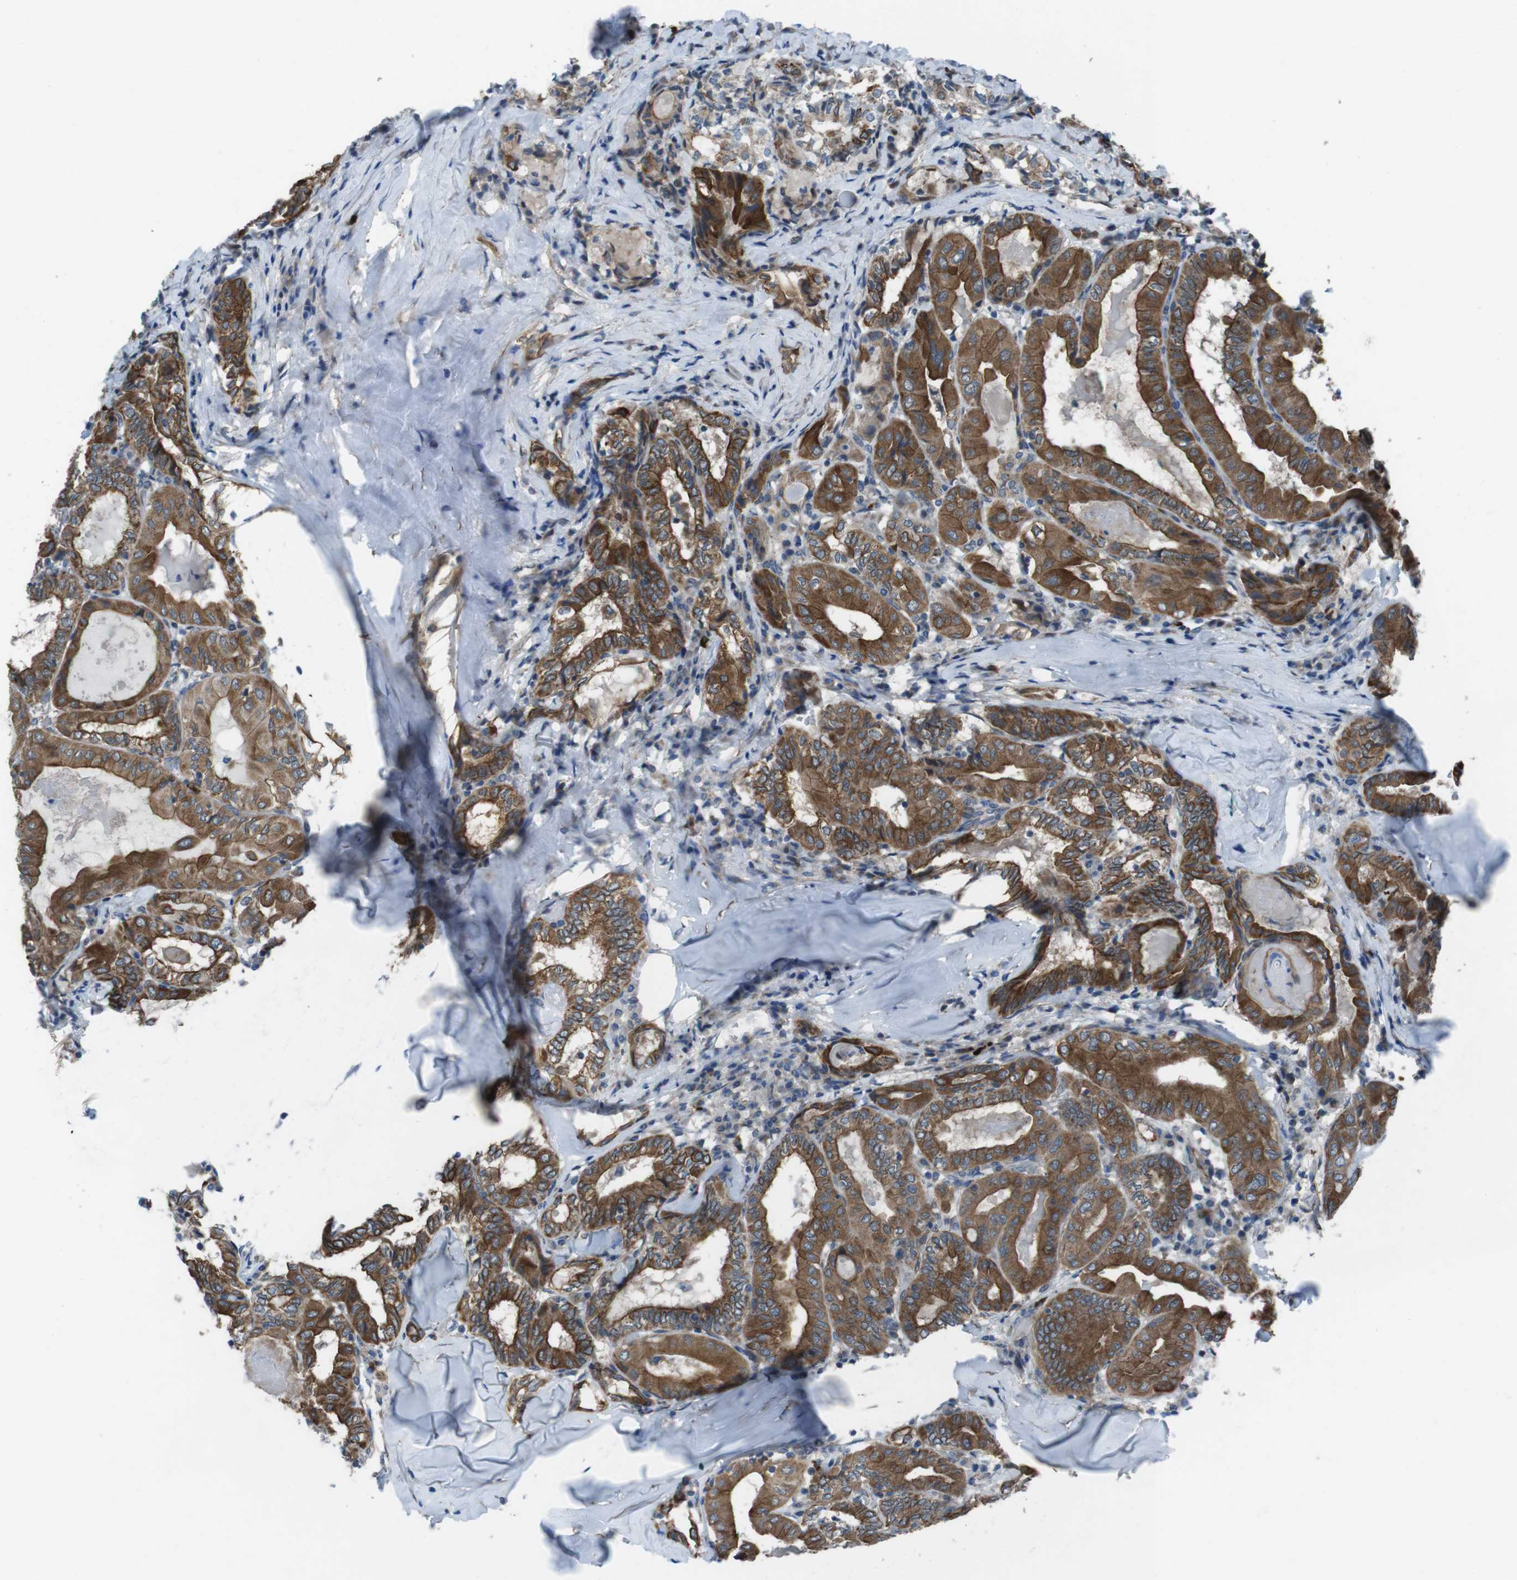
{"staining": {"intensity": "moderate", "quantity": ">75%", "location": "cytoplasmic/membranous"}, "tissue": "thyroid cancer", "cell_type": "Tumor cells", "image_type": "cancer", "snomed": [{"axis": "morphology", "description": "Papillary adenocarcinoma, NOS"}, {"axis": "topography", "description": "Thyroid gland"}], "caption": "This photomicrograph exhibits immunohistochemistry (IHC) staining of thyroid papillary adenocarcinoma, with medium moderate cytoplasmic/membranous positivity in approximately >75% of tumor cells.", "gene": "FAM174B", "patient": {"sex": "female", "age": 42}}